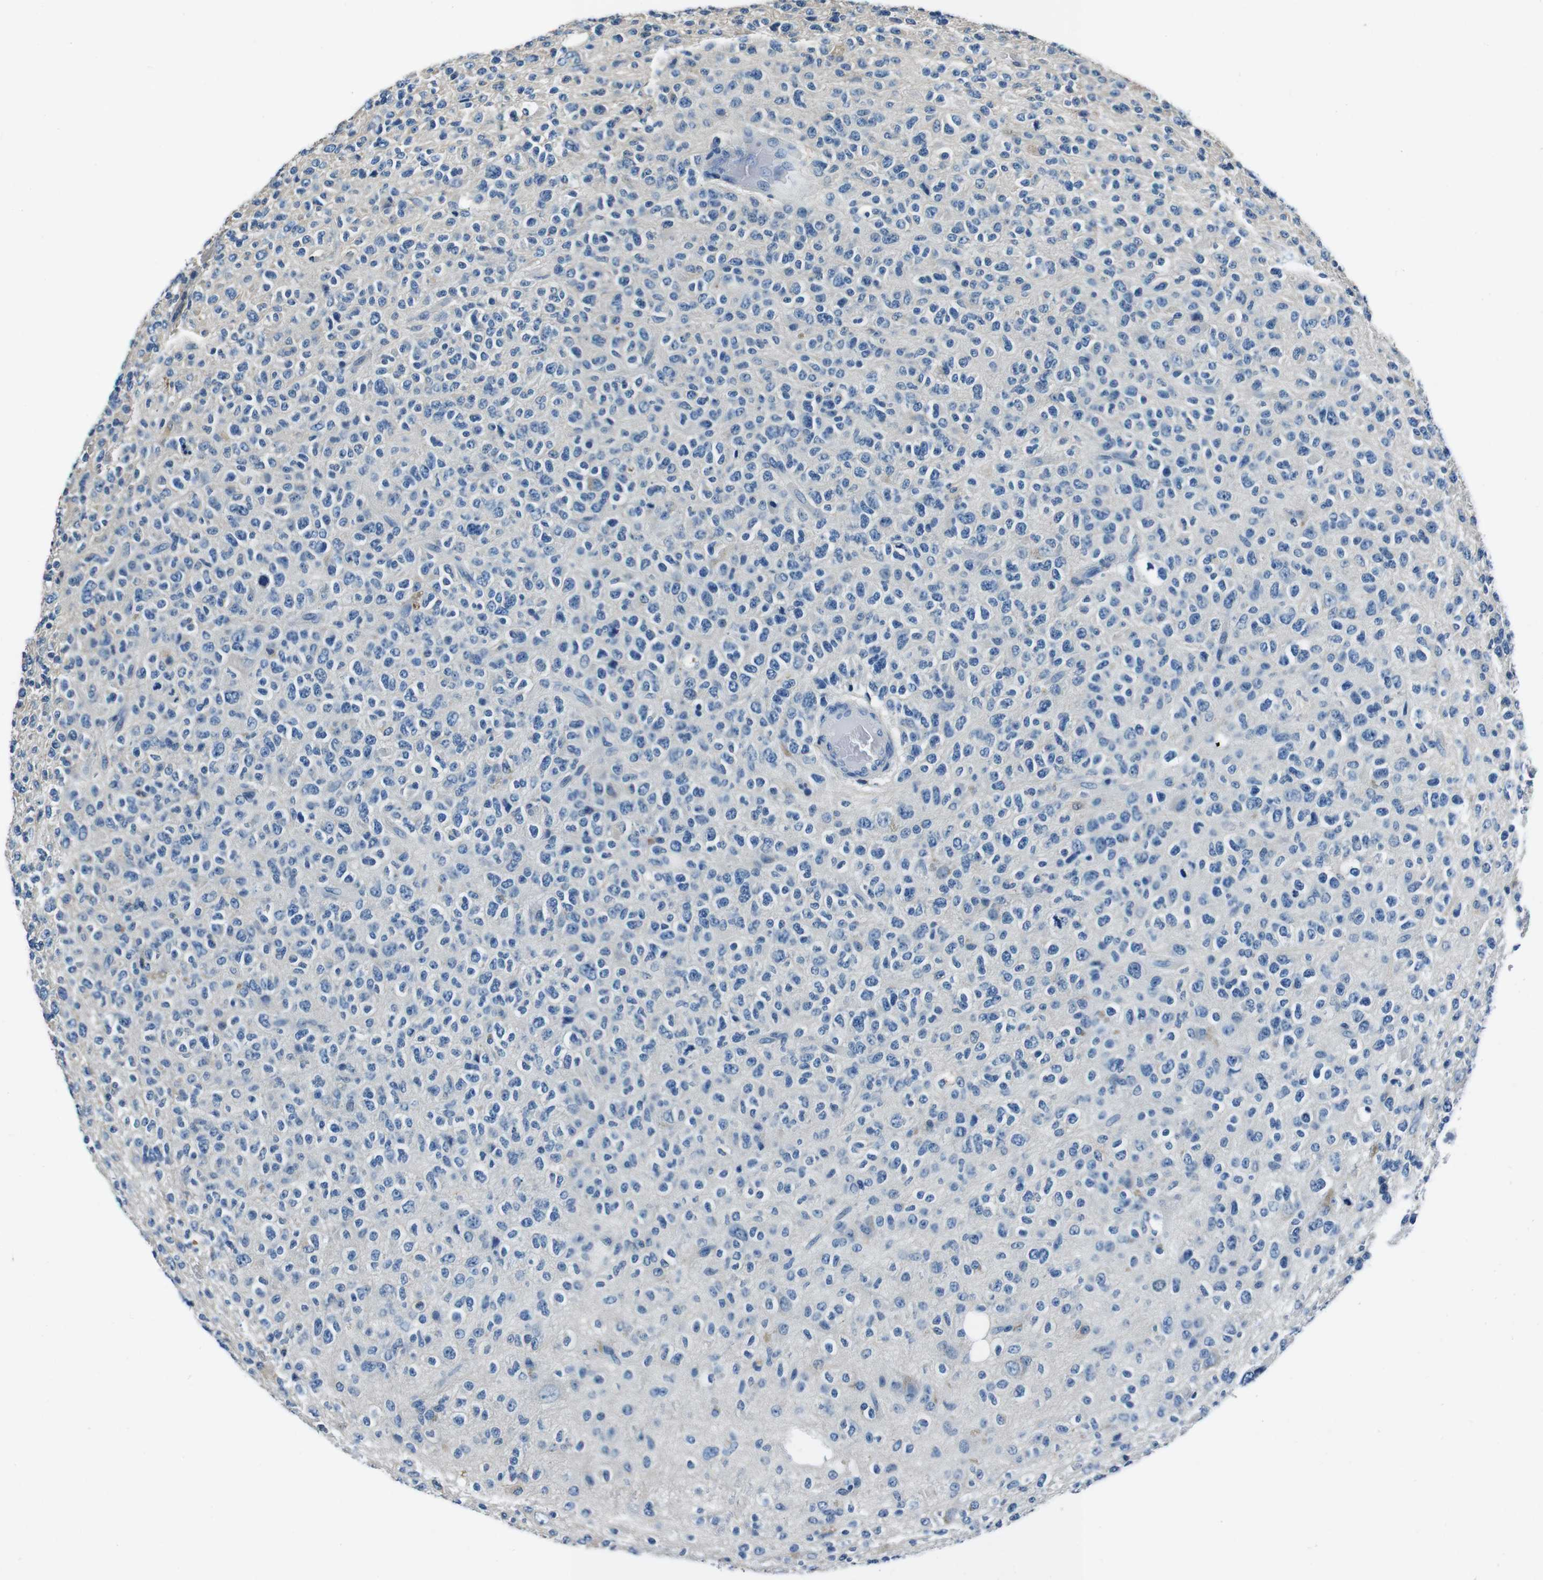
{"staining": {"intensity": "negative", "quantity": "none", "location": "none"}, "tissue": "glioma", "cell_type": "Tumor cells", "image_type": "cancer", "snomed": [{"axis": "morphology", "description": "Glioma, malignant, High grade"}, {"axis": "topography", "description": "pancreas cauda"}], "caption": "Tumor cells are negative for brown protein staining in glioma.", "gene": "CASQ1", "patient": {"sex": "male", "age": 60}}